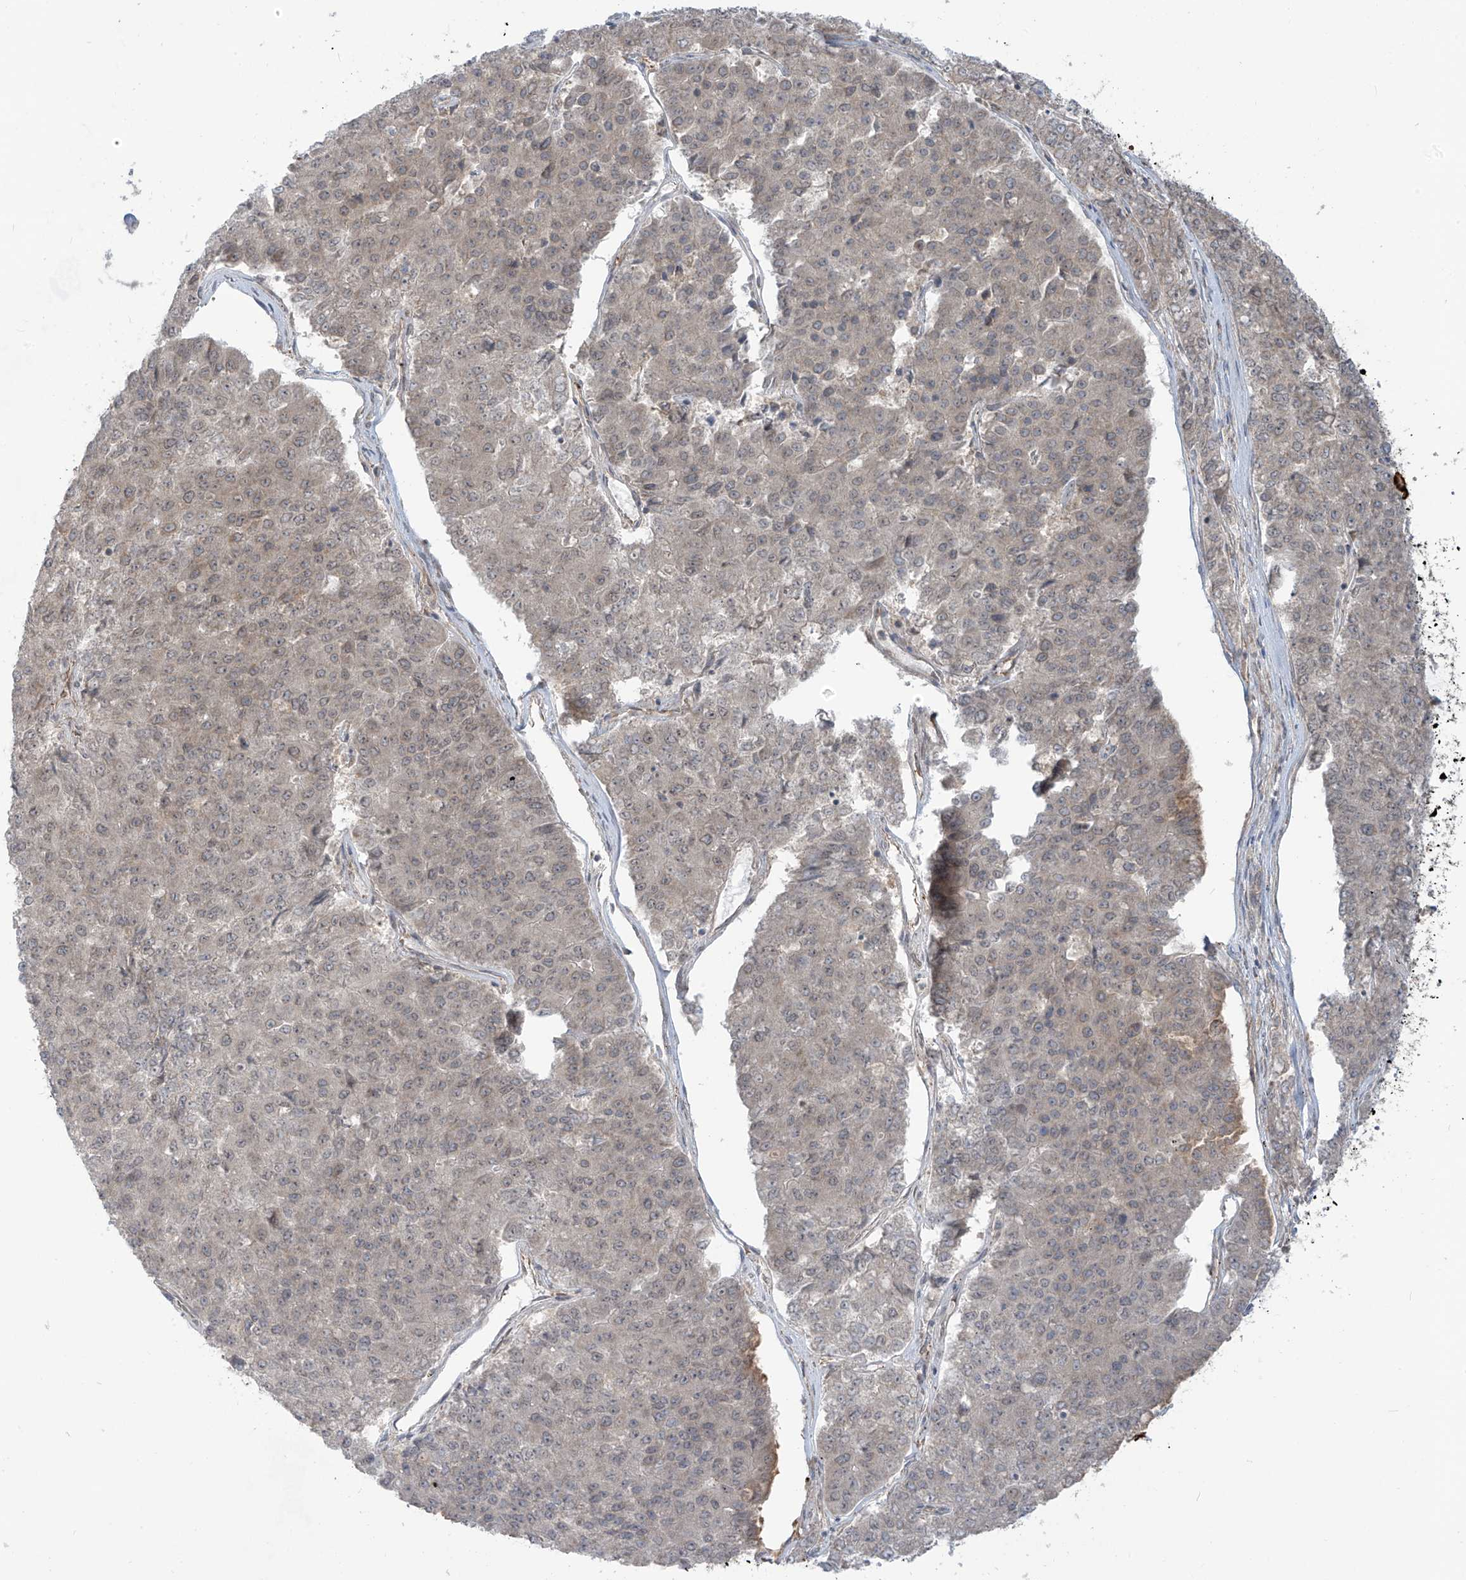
{"staining": {"intensity": "negative", "quantity": "none", "location": "none"}, "tissue": "pancreatic cancer", "cell_type": "Tumor cells", "image_type": "cancer", "snomed": [{"axis": "morphology", "description": "Adenocarcinoma, NOS"}, {"axis": "topography", "description": "Pancreas"}], "caption": "Human pancreatic cancer stained for a protein using immunohistochemistry reveals no staining in tumor cells.", "gene": "TRIM67", "patient": {"sex": "male", "age": 50}}